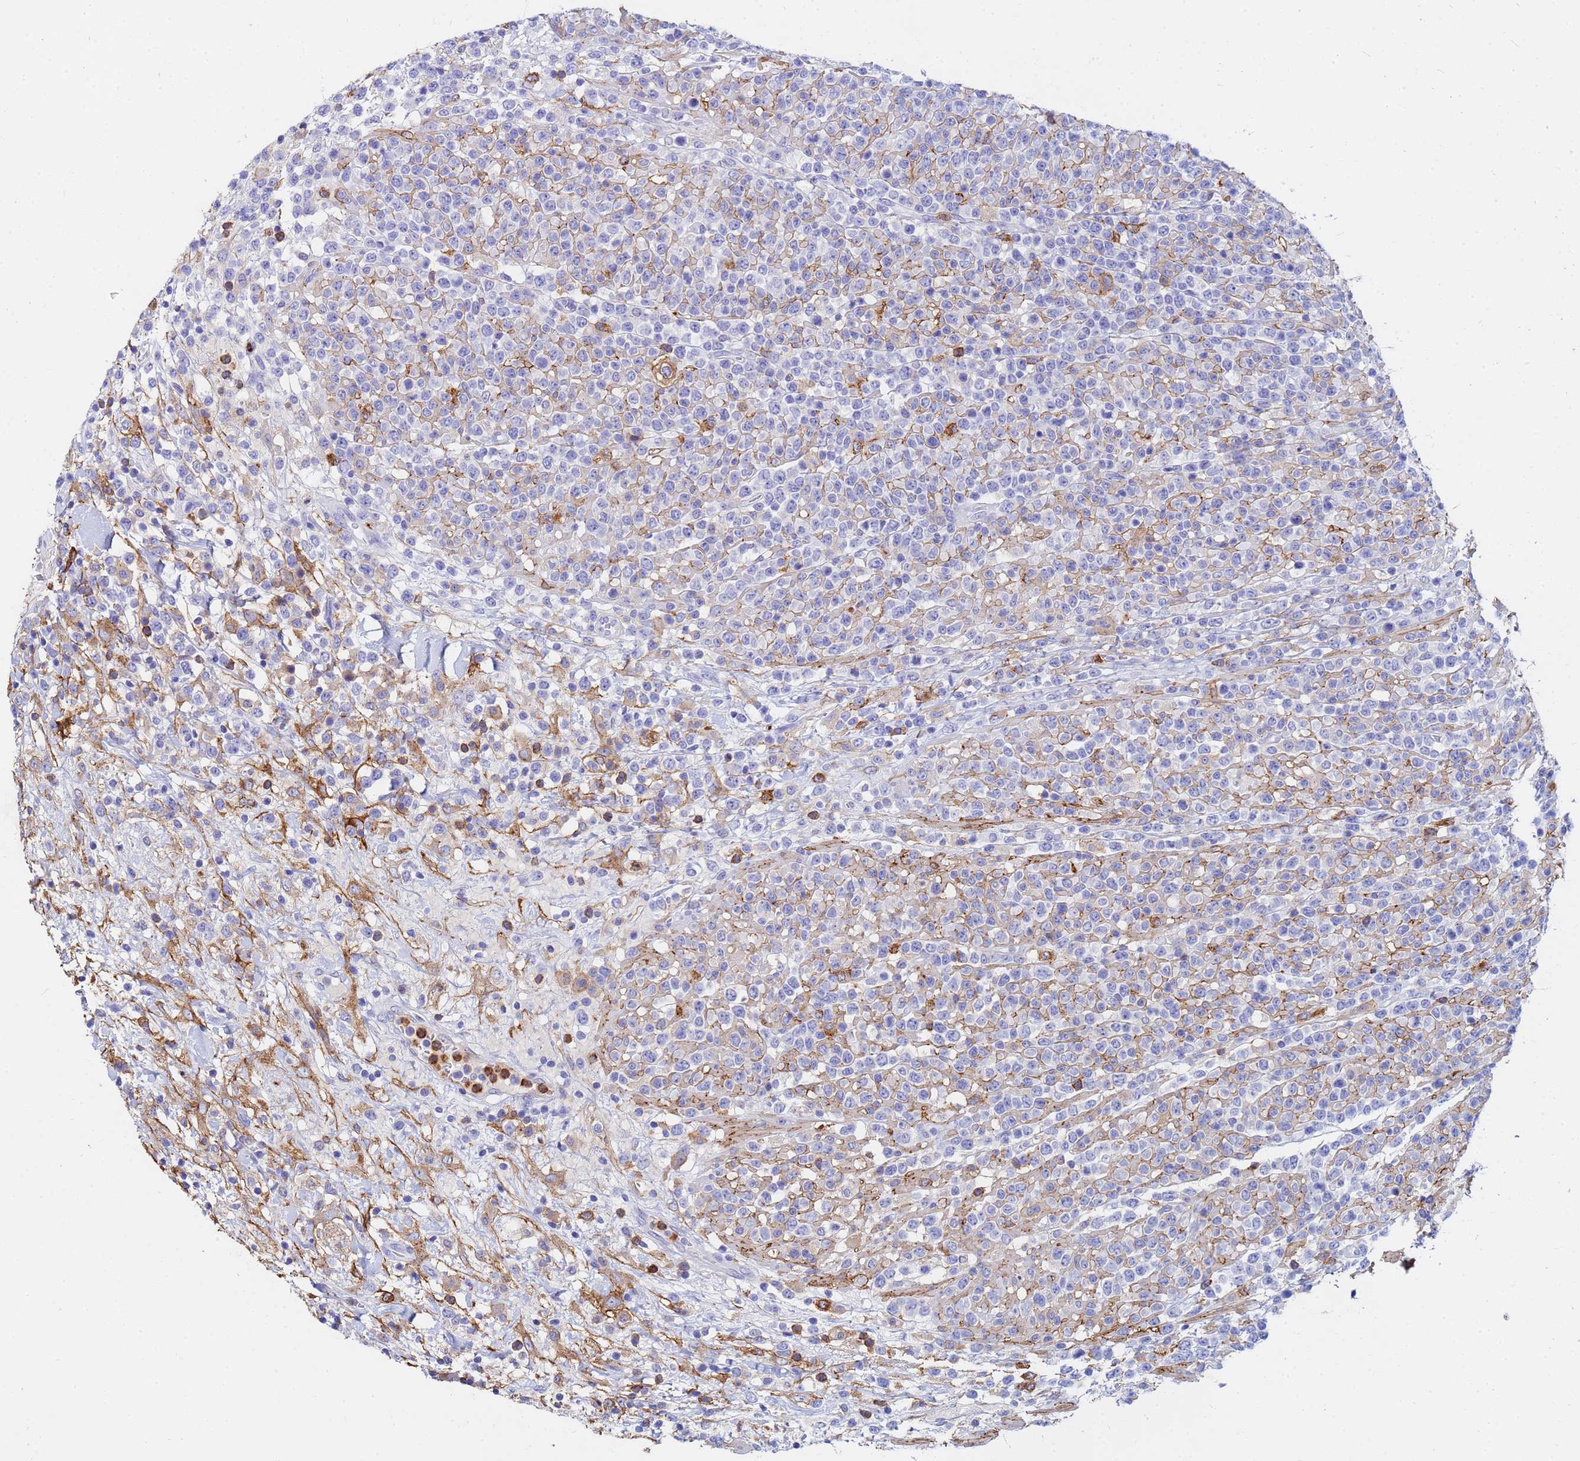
{"staining": {"intensity": "negative", "quantity": "none", "location": "none"}, "tissue": "lymphoma", "cell_type": "Tumor cells", "image_type": "cancer", "snomed": [{"axis": "morphology", "description": "Malignant lymphoma, non-Hodgkin's type, High grade"}, {"axis": "topography", "description": "Colon"}], "caption": "DAB immunohistochemical staining of human lymphoma displays no significant expression in tumor cells.", "gene": "BASP1", "patient": {"sex": "female", "age": 53}}